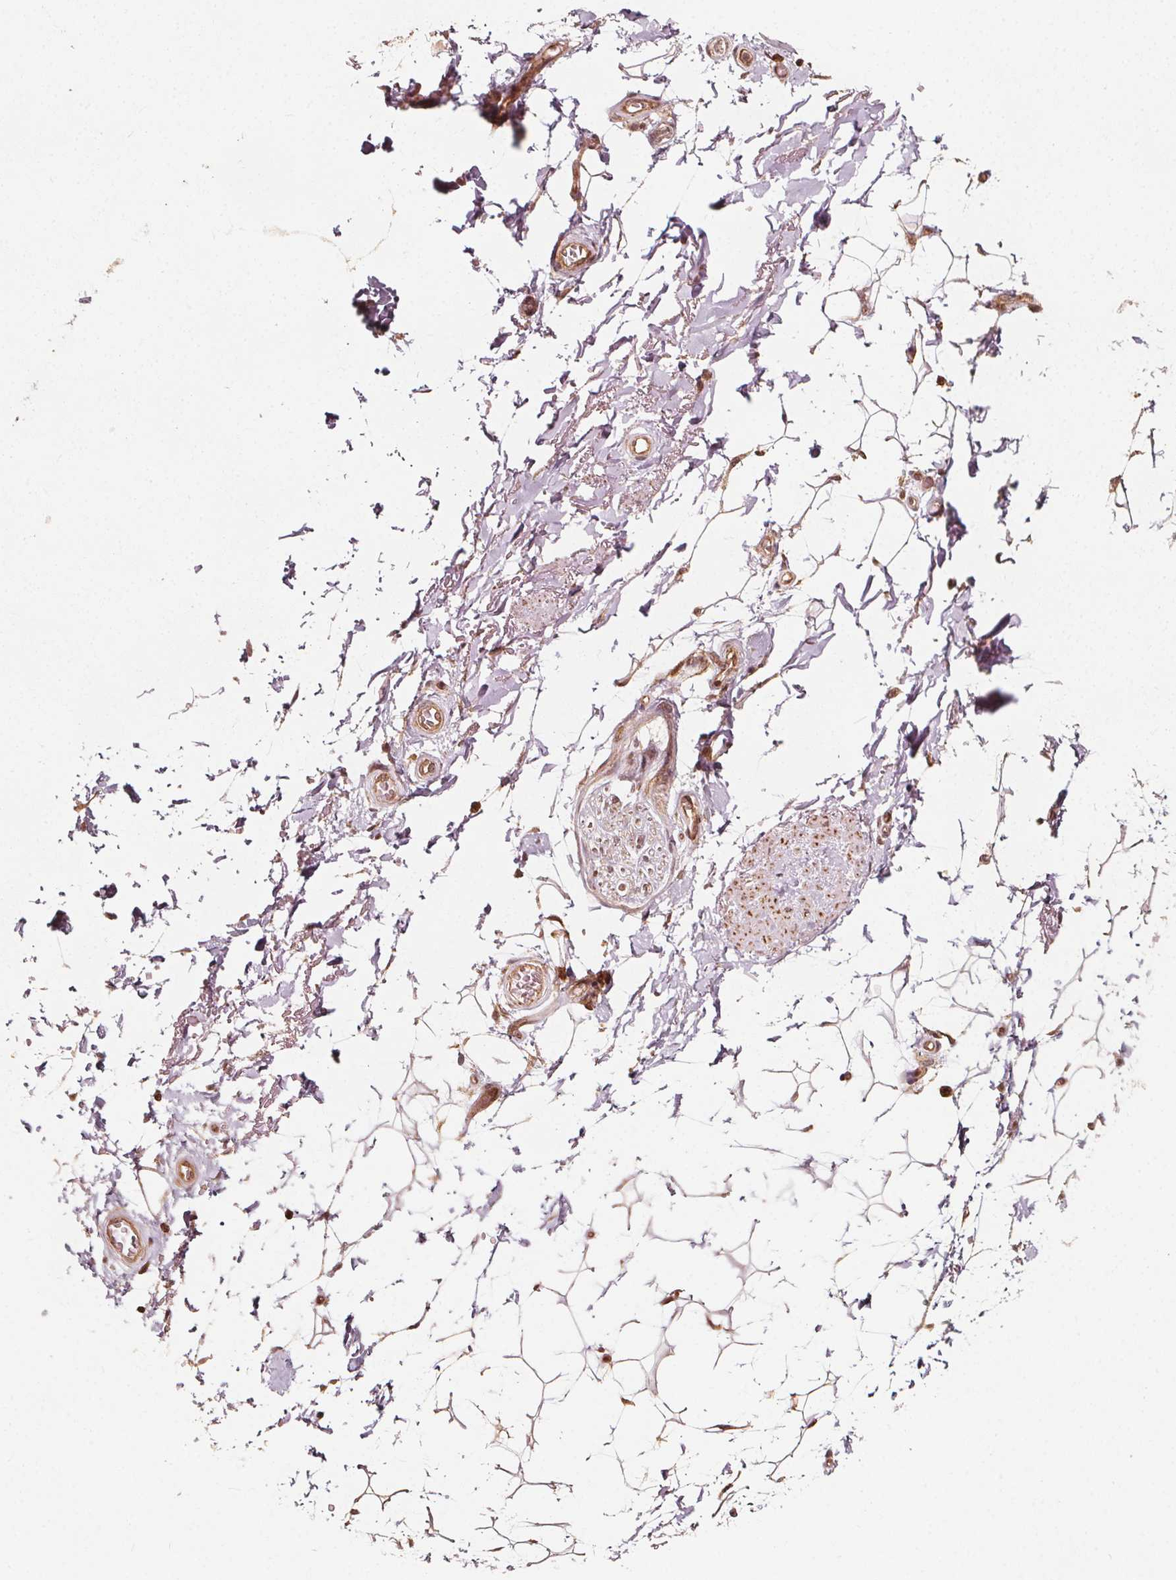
{"staining": {"intensity": "weak", "quantity": "25%-75%", "location": "cytoplasmic/membranous"}, "tissue": "adipose tissue", "cell_type": "Adipocytes", "image_type": "normal", "snomed": [{"axis": "morphology", "description": "Normal tissue, NOS"}, {"axis": "topography", "description": "Anal"}, {"axis": "topography", "description": "Peripheral nerve tissue"}], "caption": "Human adipose tissue stained with a brown dye displays weak cytoplasmic/membranous positive positivity in about 25%-75% of adipocytes.", "gene": "AIP", "patient": {"sex": "male", "age": 53}}